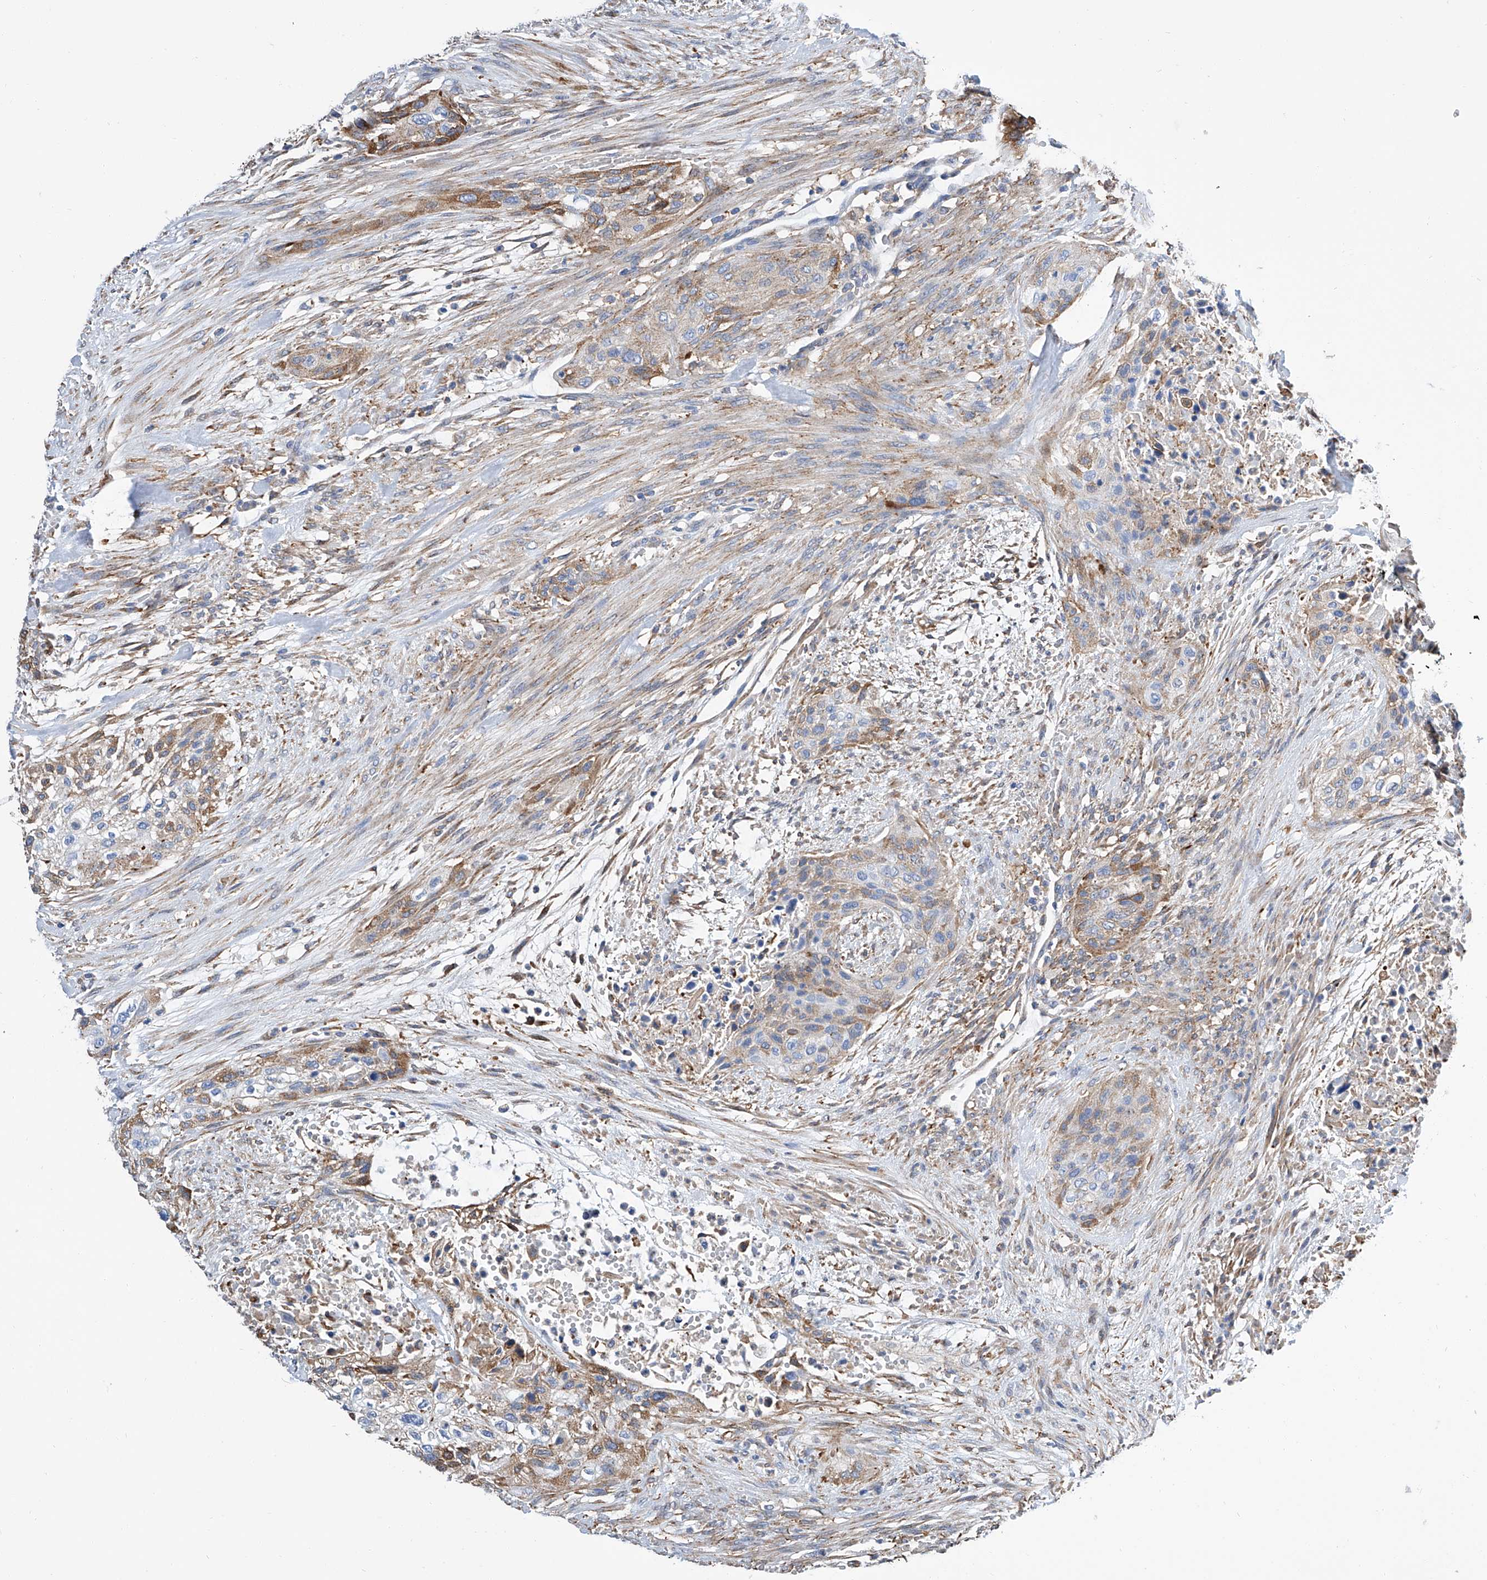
{"staining": {"intensity": "moderate", "quantity": "<25%", "location": "cytoplasmic/membranous"}, "tissue": "urothelial cancer", "cell_type": "Tumor cells", "image_type": "cancer", "snomed": [{"axis": "morphology", "description": "Urothelial carcinoma, High grade"}, {"axis": "topography", "description": "Urinary bladder"}], "caption": "Human urothelial cancer stained with a brown dye displays moderate cytoplasmic/membranous positive staining in approximately <25% of tumor cells.", "gene": "GPT", "patient": {"sex": "male", "age": 35}}